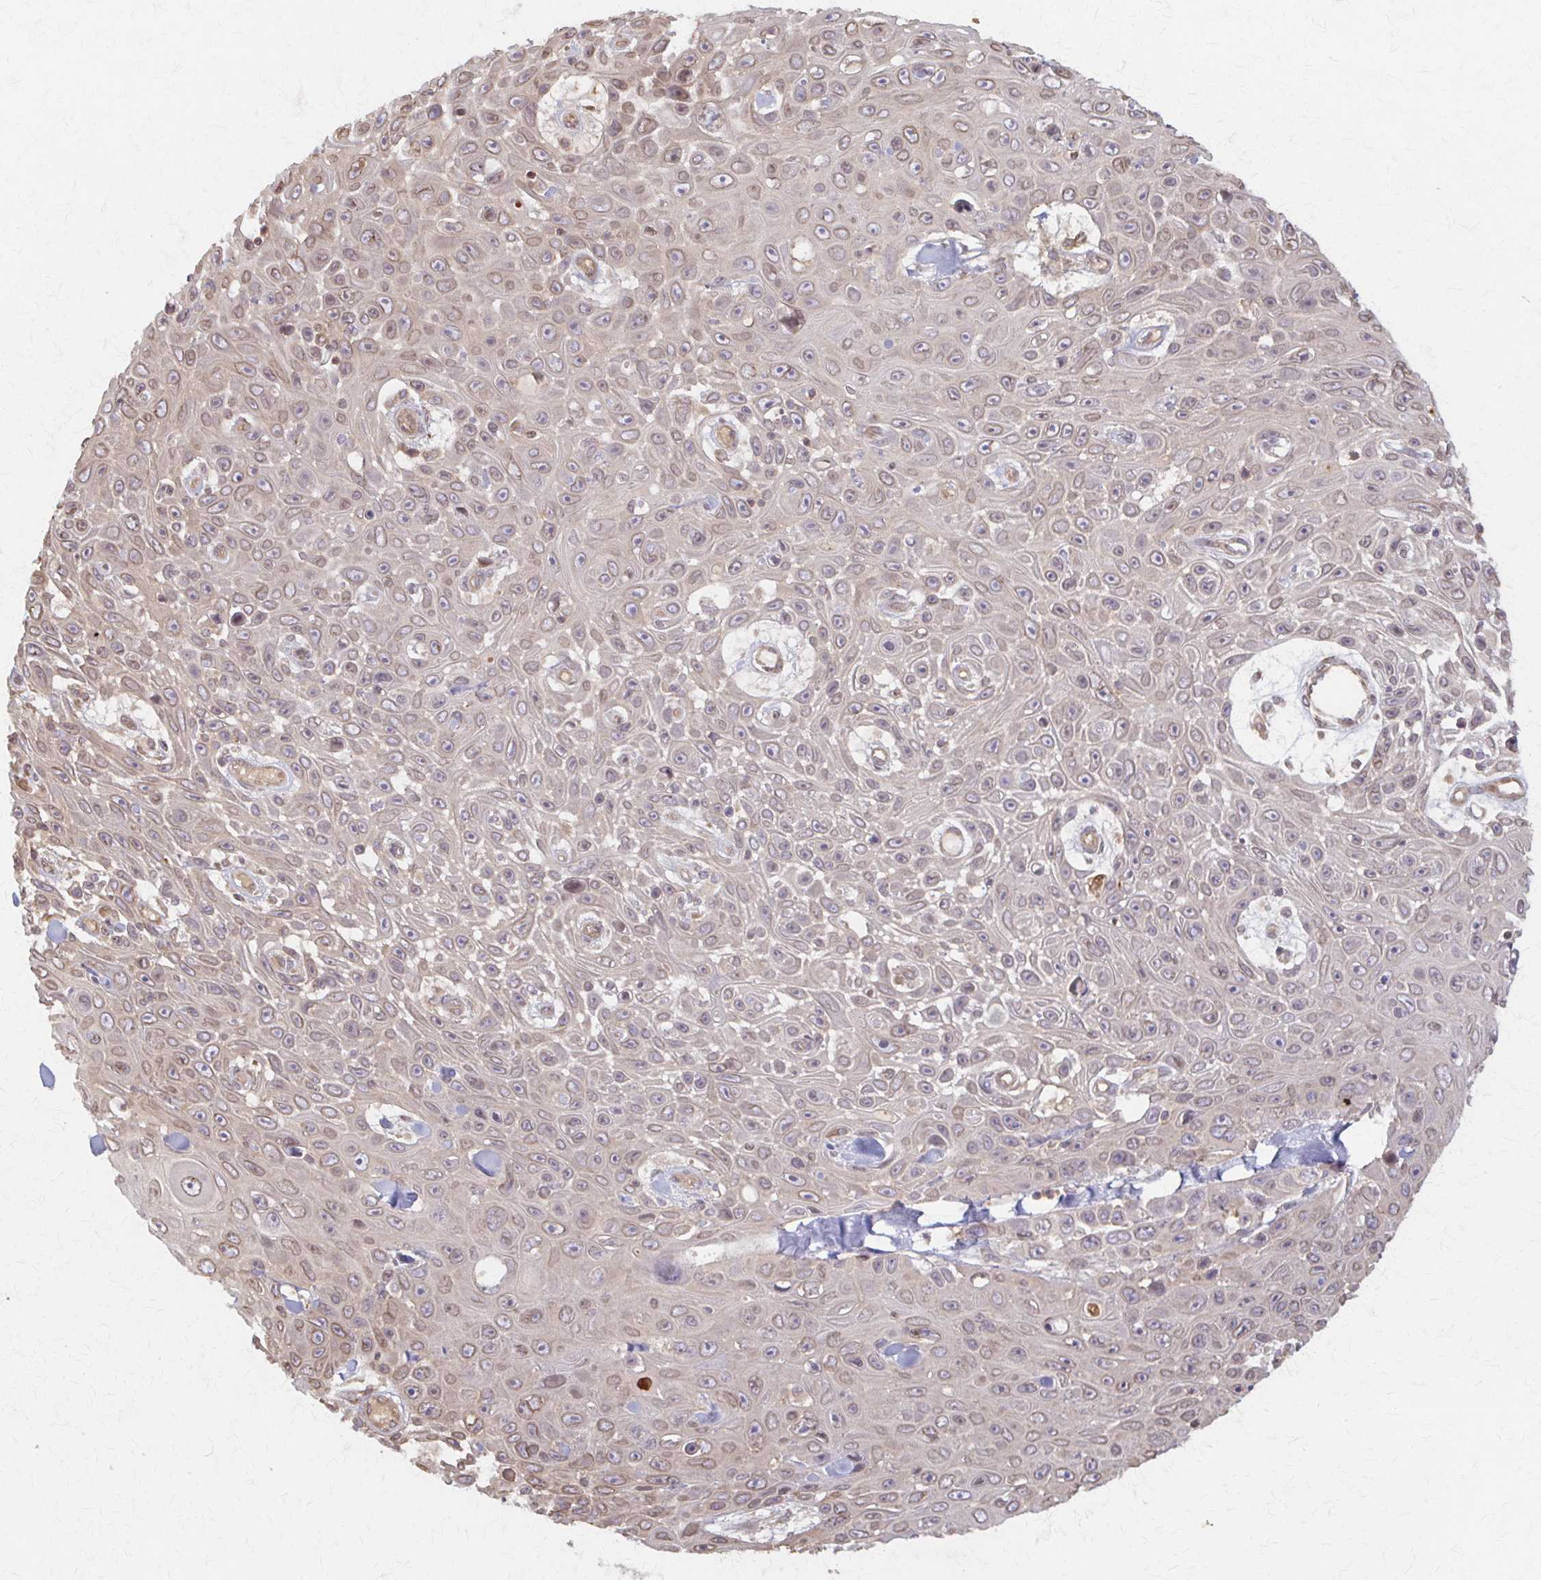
{"staining": {"intensity": "weak", "quantity": "25%-75%", "location": "cytoplasmic/membranous,nuclear"}, "tissue": "skin cancer", "cell_type": "Tumor cells", "image_type": "cancer", "snomed": [{"axis": "morphology", "description": "Squamous cell carcinoma, NOS"}, {"axis": "topography", "description": "Skin"}], "caption": "Immunohistochemistry (IHC) staining of squamous cell carcinoma (skin), which displays low levels of weak cytoplasmic/membranous and nuclear staining in about 25%-75% of tumor cells indicating weak cytoplasmic/membranous and nuclear protein positivity. The staining was performed using DAB (3,3'-diaminobenzidine) (brown) for protein detection and nuclei were counterstained in hematoxylin (blue).", "gene": "ARHGAP35", "patient": {"sex": "male", "age": 82}}